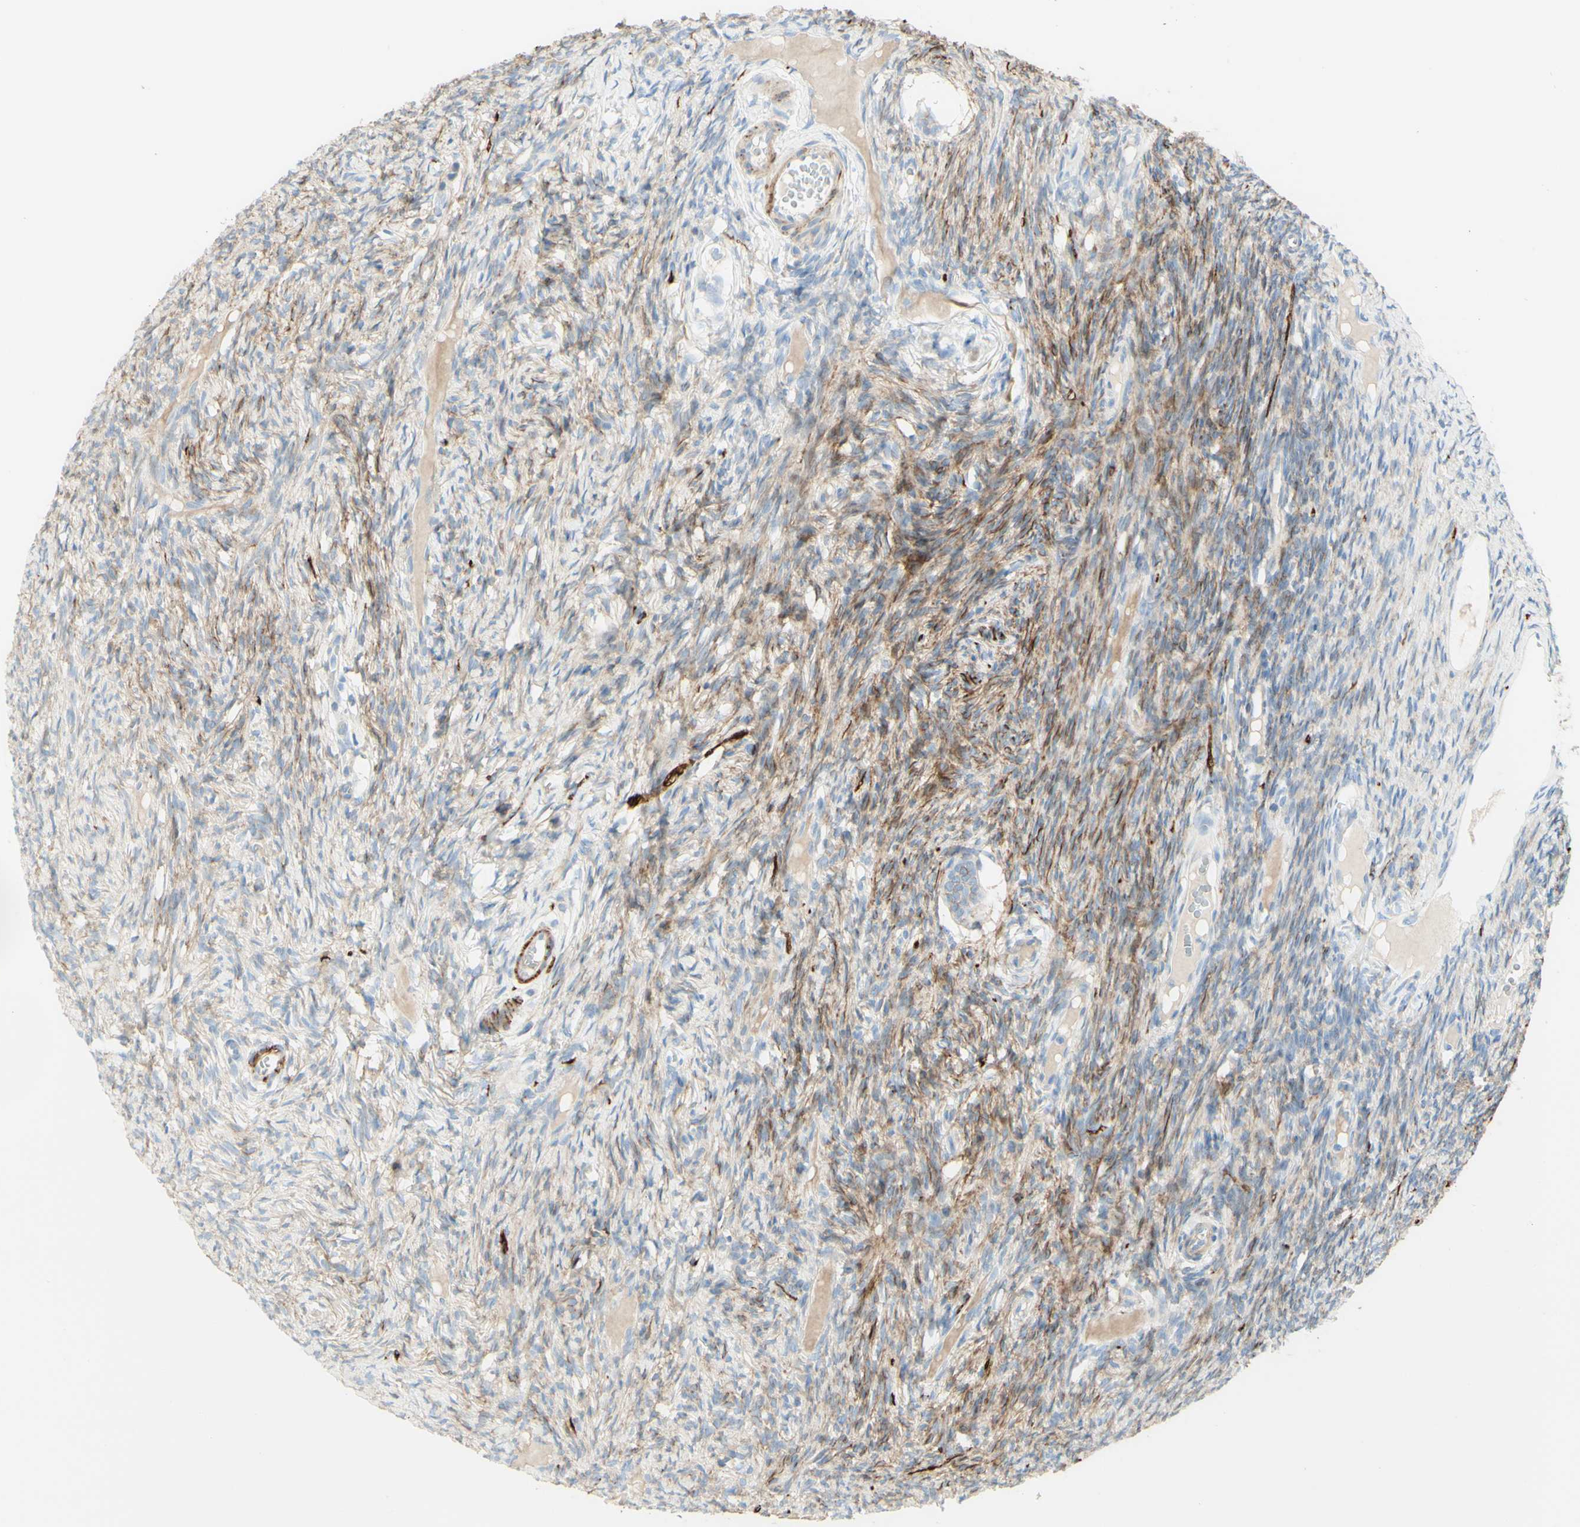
{"staining": {"intensity": "weak", "quantity": ">75%", "location": "cytoplasmic/membranous"}, "tissue": "ovary", "cell_type": "Ovarian stroma cells", "image_type": "normal", "snomed": [{"axis": "morphology", "description": "Normal tissue, NOS"}, {"axis": "topography", "description": "Ovary"}], "caption": "Brown immunohistochemical staining in normal ovary displays weak cytoplasmic/membranous staining in approximately >75% of ovarian stroma cells. (brown staining indicates protein expression, while blue staining denotes nuclei).", "gene": "ALCAM", "patient": {"sex": "female", "age": 33}}